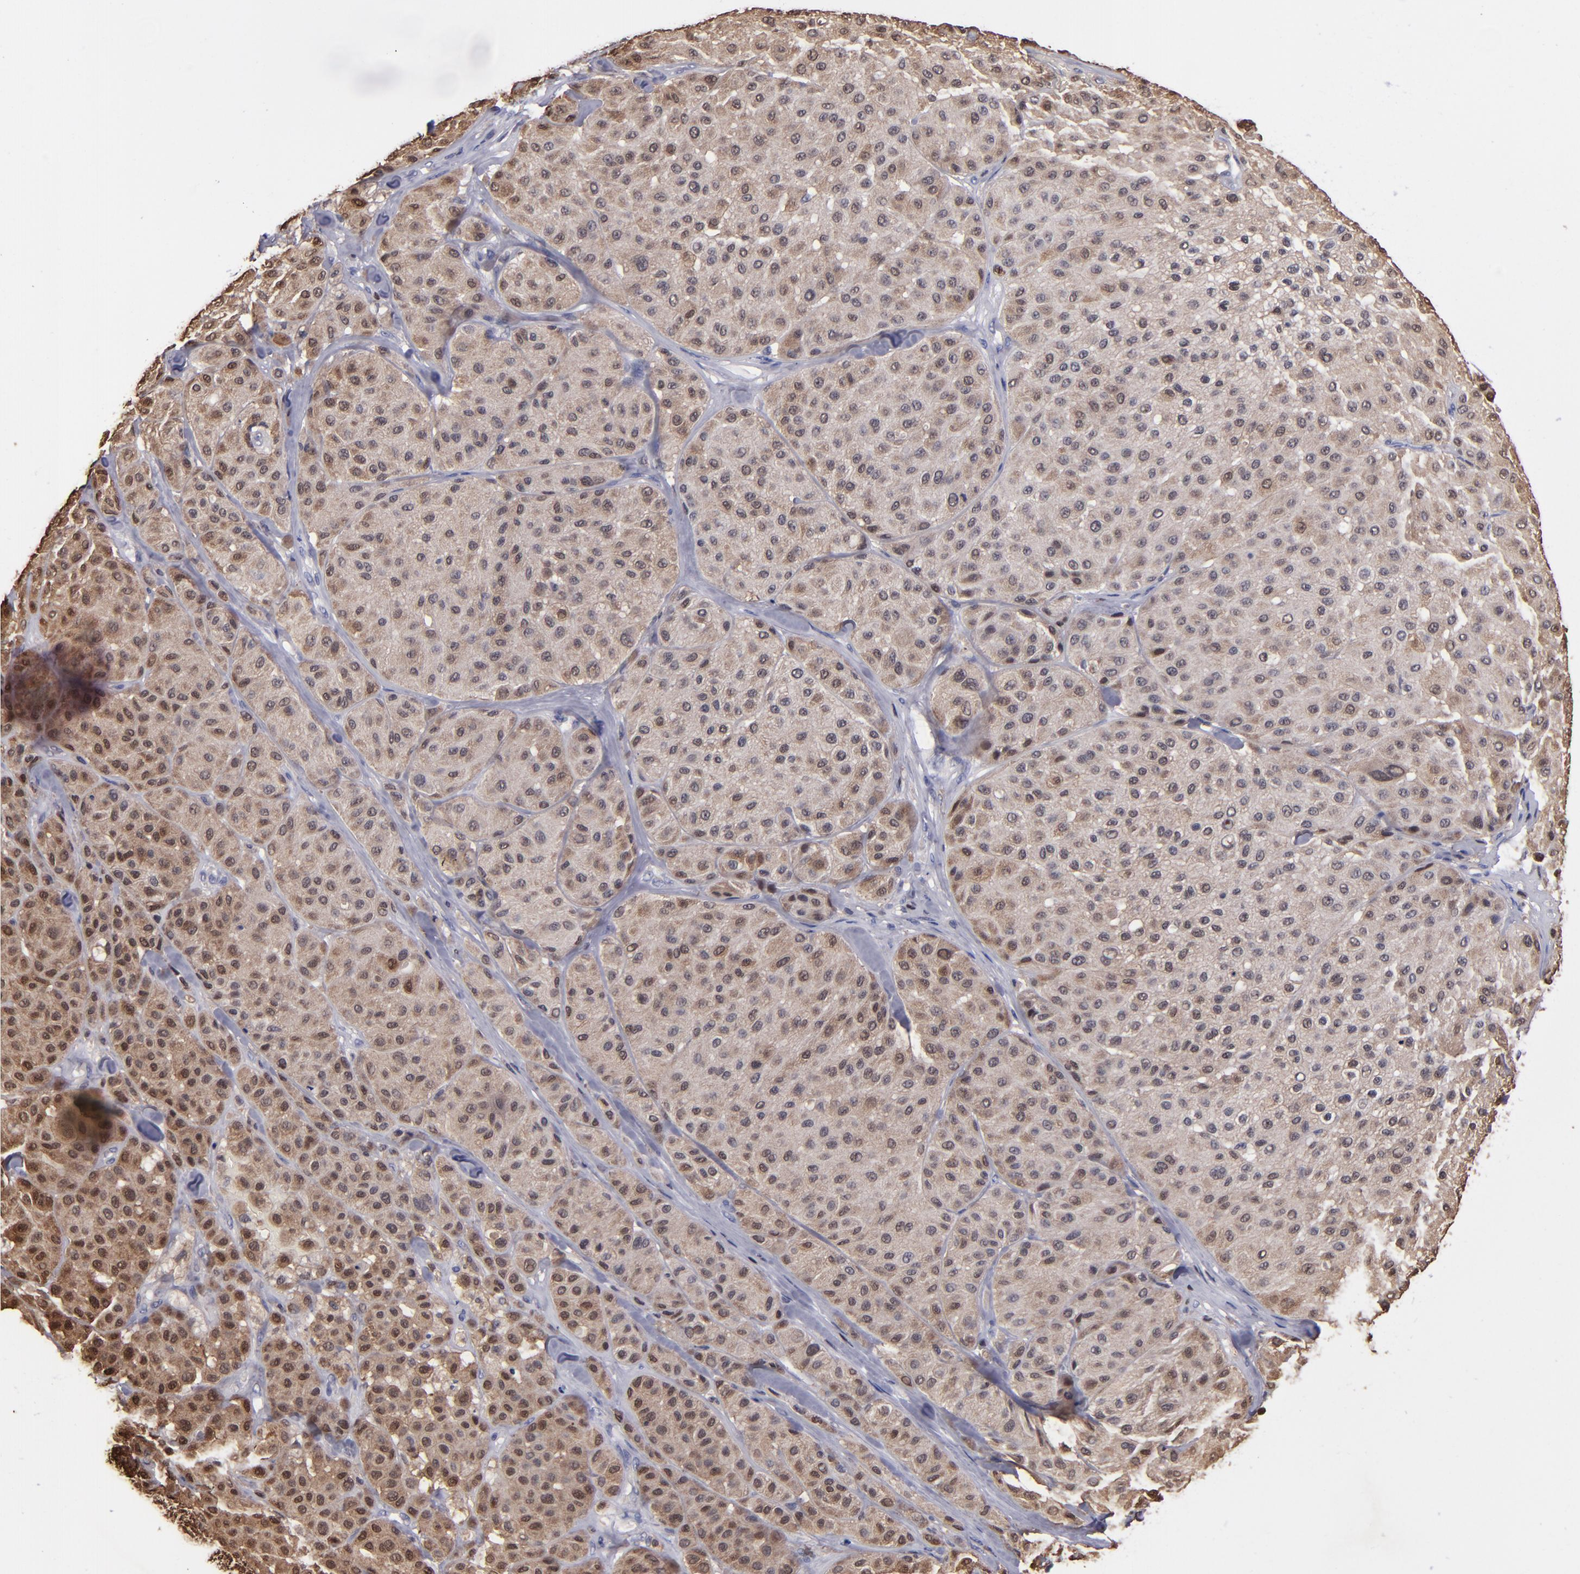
{"staining": {"intensity": "moderate", "quantity": ">75%", "location": "cytoplasmic/membranous,nuclear"}, "tissue": "melanoma", "cell_type": "Tumor cells", "image_type": "cancer", "snomed": [{"axis": "morphology", "description": "Normal tissue, NOS"}, {"axis": "morphology", "description": "Malignant melanoma, Metastatic site"}, {"axis": "topography", "description": "Skin"}], "caption": "A brown stain labels moderate cytoplasmic/membranous and nuclear positivity of a protein in malignant melanoma (metastatic site) tumor cells.", "gene": "S100A4", "patient": {"sex": "male", "age": 41}}